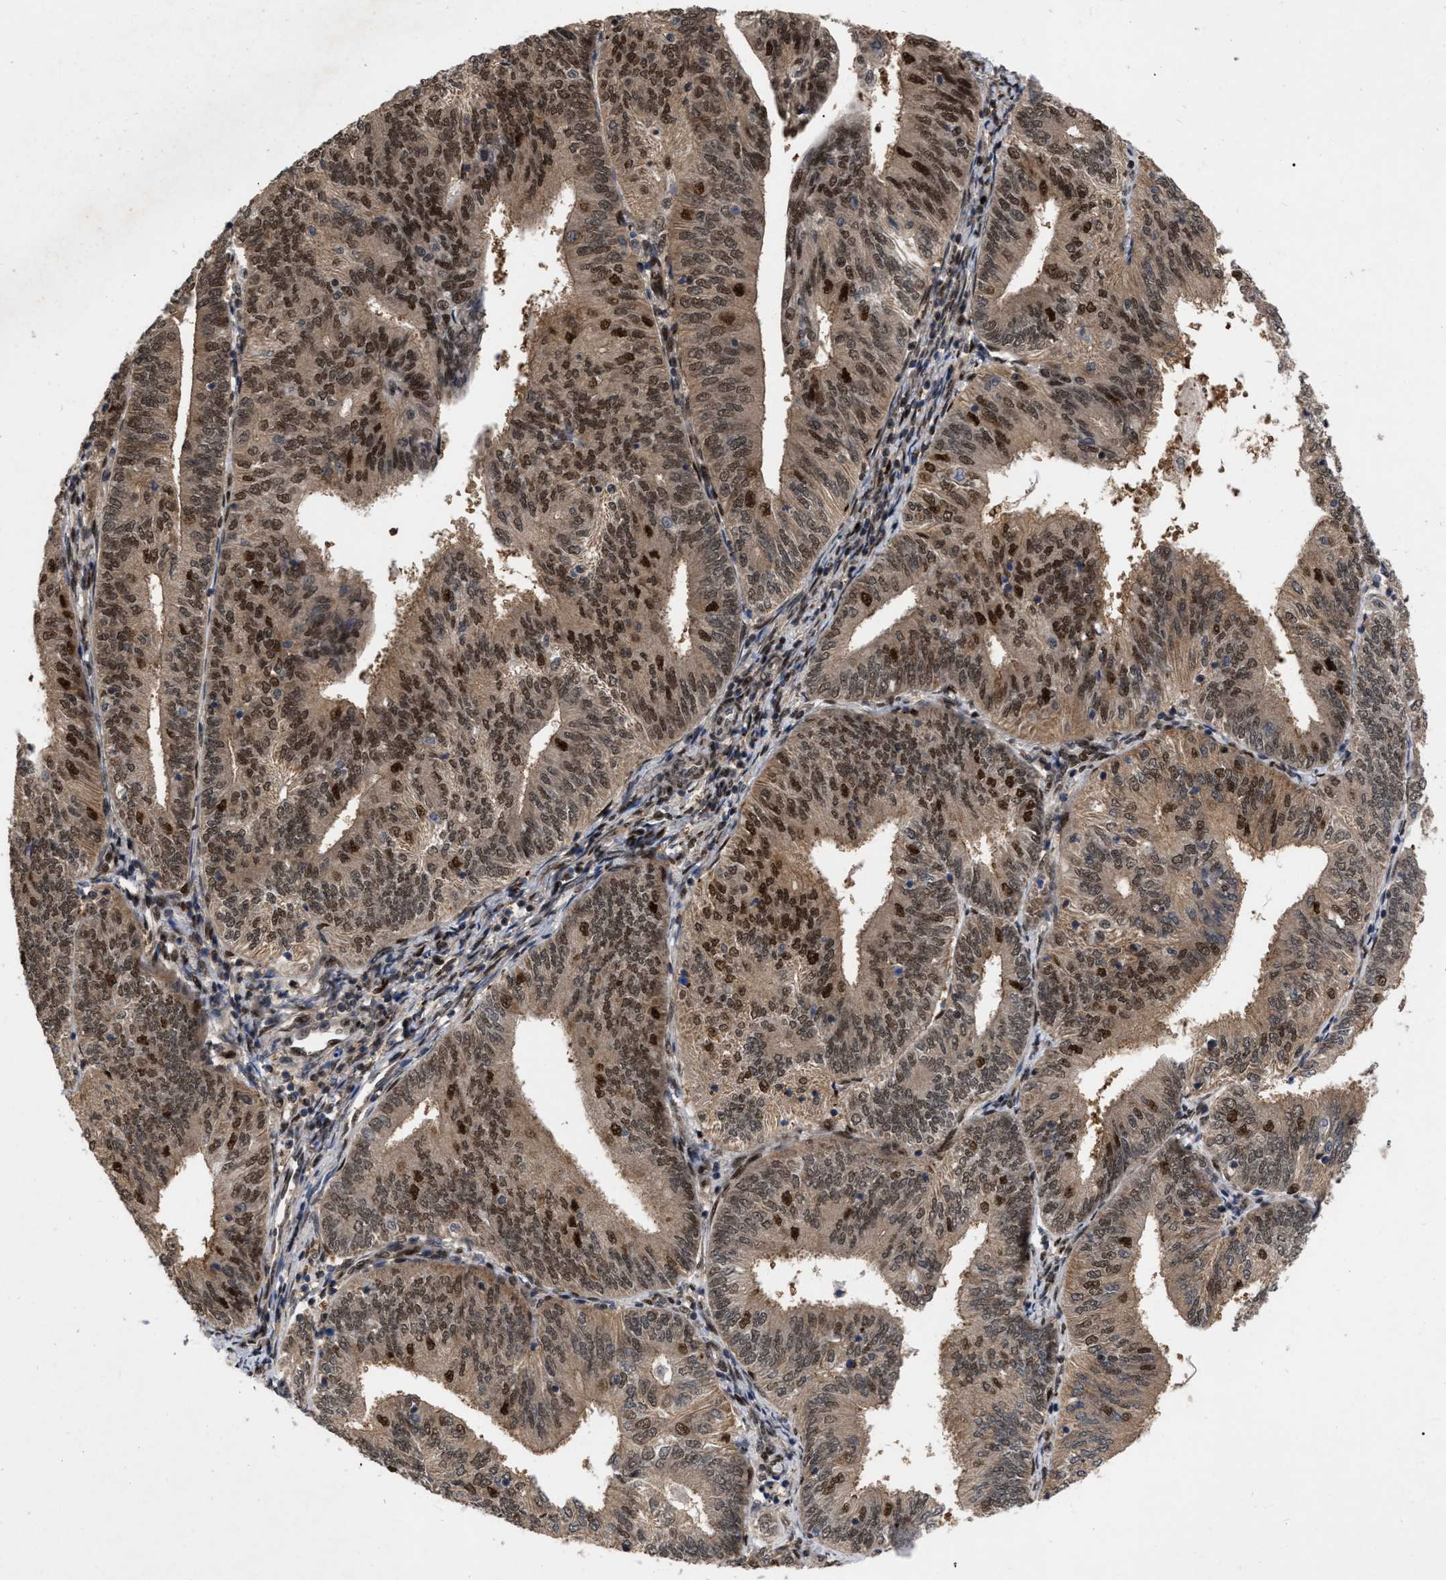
{"staining": {"intensity": "strong", "quantity": "25%-75%", "location": "cytoplasmic/membranous,nuclear"}, "tissue": "endometrial cancer", "cell_type": "Tumor cells", "image_type": "cancer", "snomed": [{"axis": "morphology", "description": "Adenocarcinoma, NOS"}, {"axis": "topography", "description": "Endometrium"}], "caption": "High-power microscopy captured an immunohistochemistry image of endometrial cancer, revealing strong cytoplasmic/membranous and nuclear positivity in about 25%-75% of tumor cells.", "gene": "MDM4", "patient": {"sex": "female", "age": 58}}